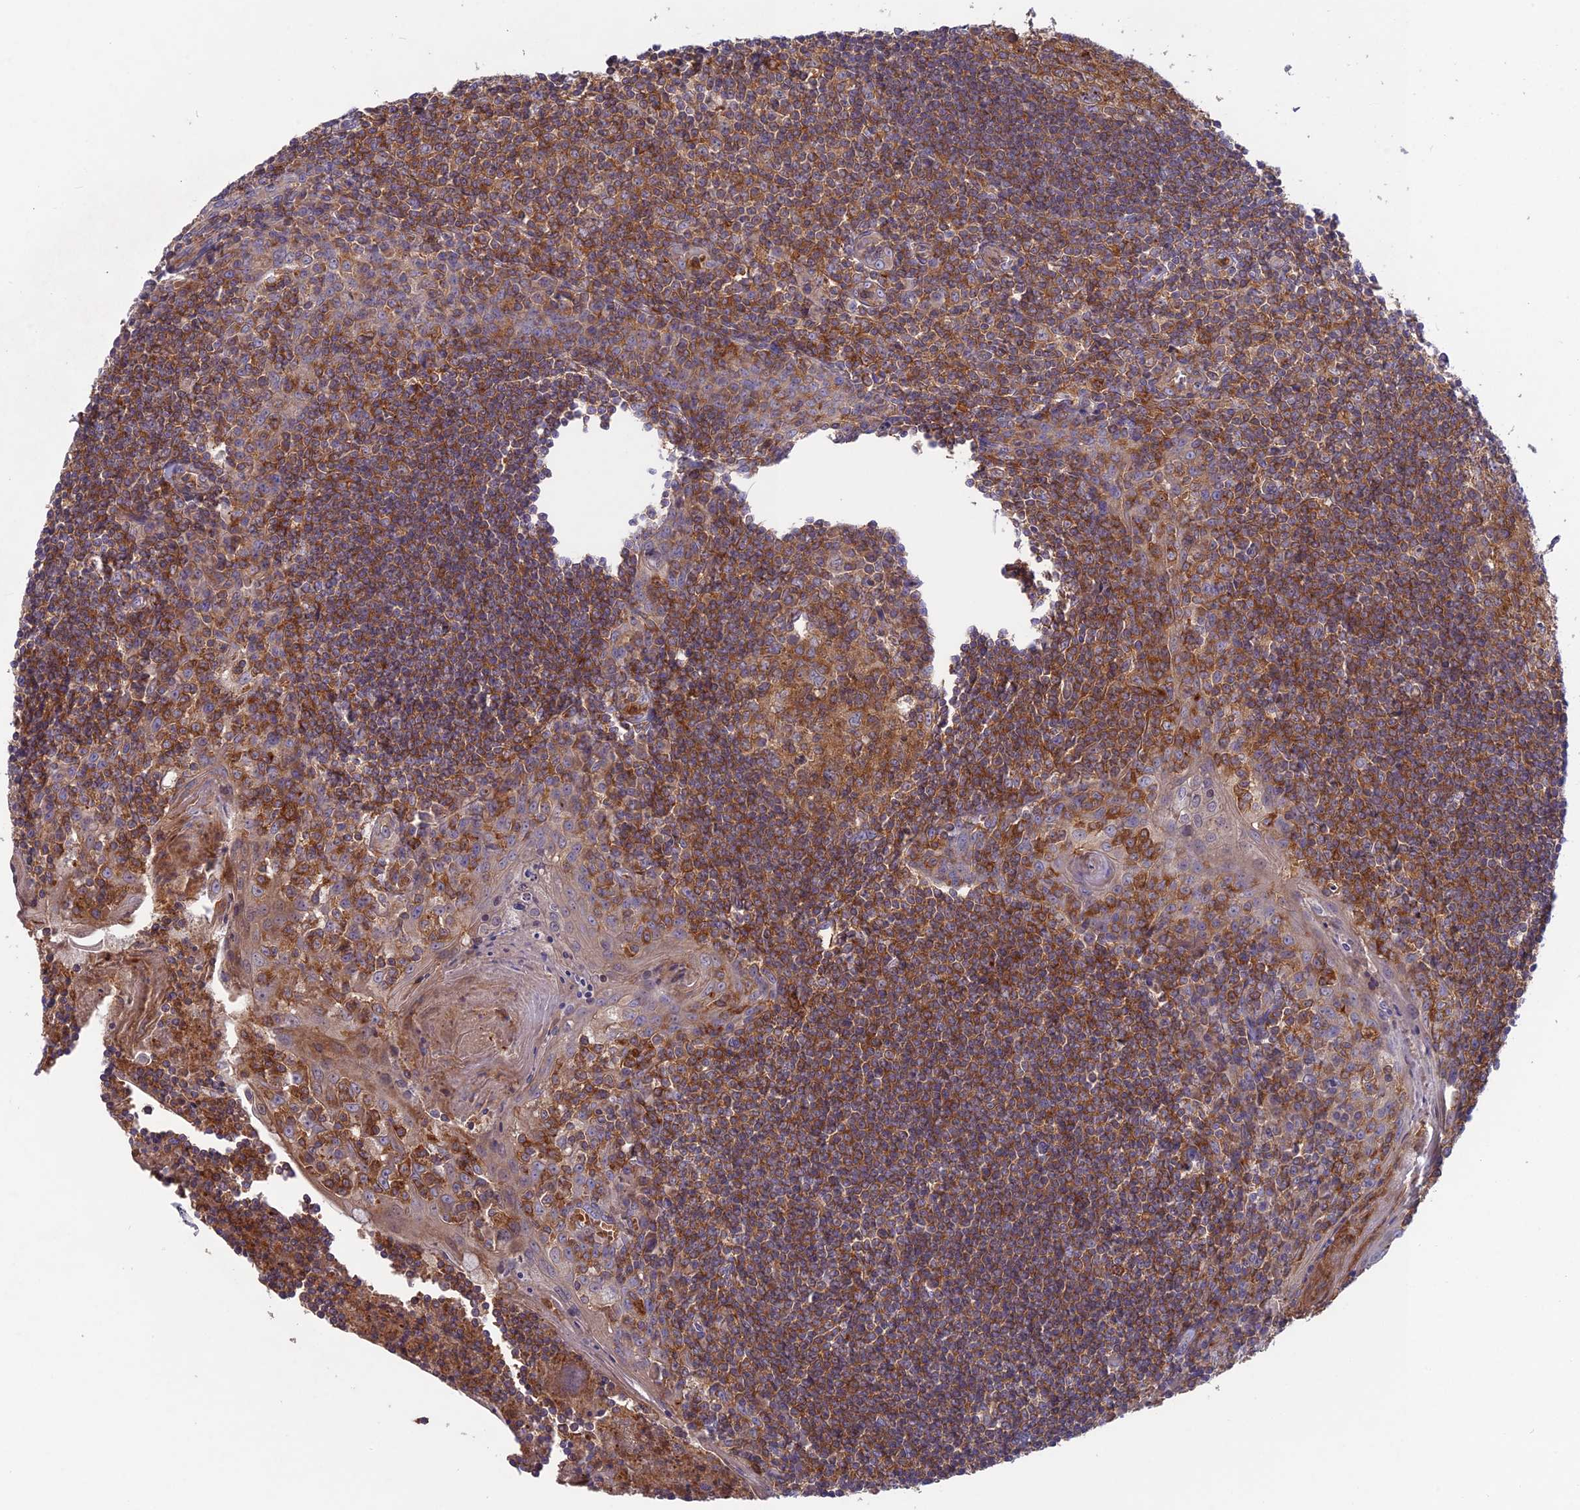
{"staining": {"intensity": "strong", "quantity": ">75%", "location": "cytoplasmic/membranous"}, "tissue": "tonsil", "cell_type": "Germinal center cells", "image_type": "normal", "snomed": [{"axis": "morphology", "description": "Normal tissue, NOS"}, {"axis": "topography", "description": "Tonsil"}], "caption": "The photomicrograph exhibits staining of normal tonsil, revealing strong cytoplasmic/membranous protein expression (brown color) within germinal center cells.", "gene": "CPNE7", "patient": {"sex": "male", "age": 27}}